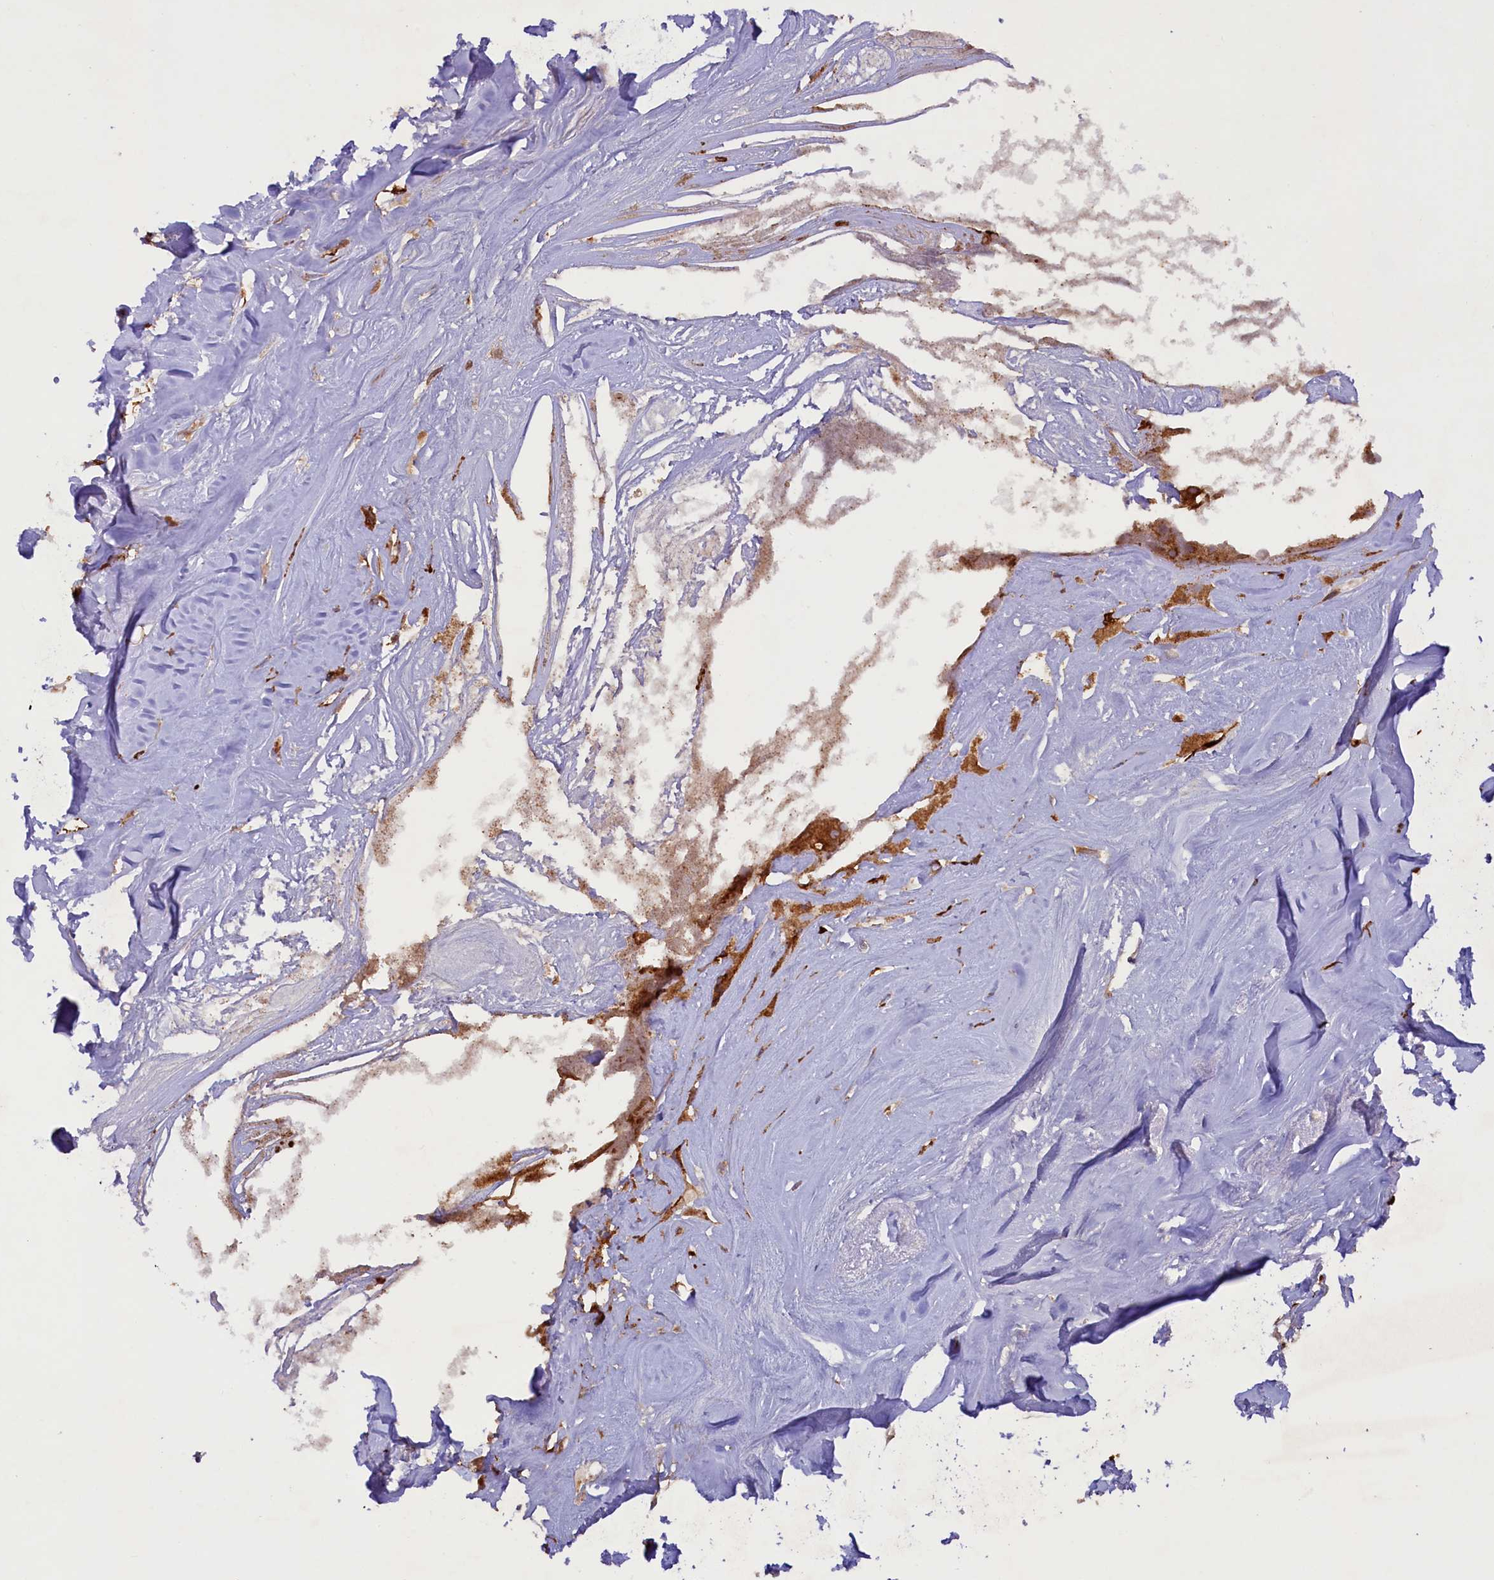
{"staining": {"intensity": "moderate", "quantity": ">75%", "location": "cytoplasmic/membranous"}, "tissue": "thyroid cancer", "cell_type": "Tumor cells", "image_type": "cancer", "snomed": [{"axis": "morphology", "description": "Papillary adenocarcinoma, NOS"}, {"axis": "topography", "description": "Thyroid gland"}], "caption": "Protein staining by immunohistochemistry (IHC) exhibits moderate cytoplasmic/membranous positivity in about >75% of tumor cells in thyroid cancer. Using DAB (brown) and hematoxylin (blue) stains, captured at high magnification using brightfield microscopy.", "gene": "SSC5D", "patient": {"sex": "female", "age": 59}}